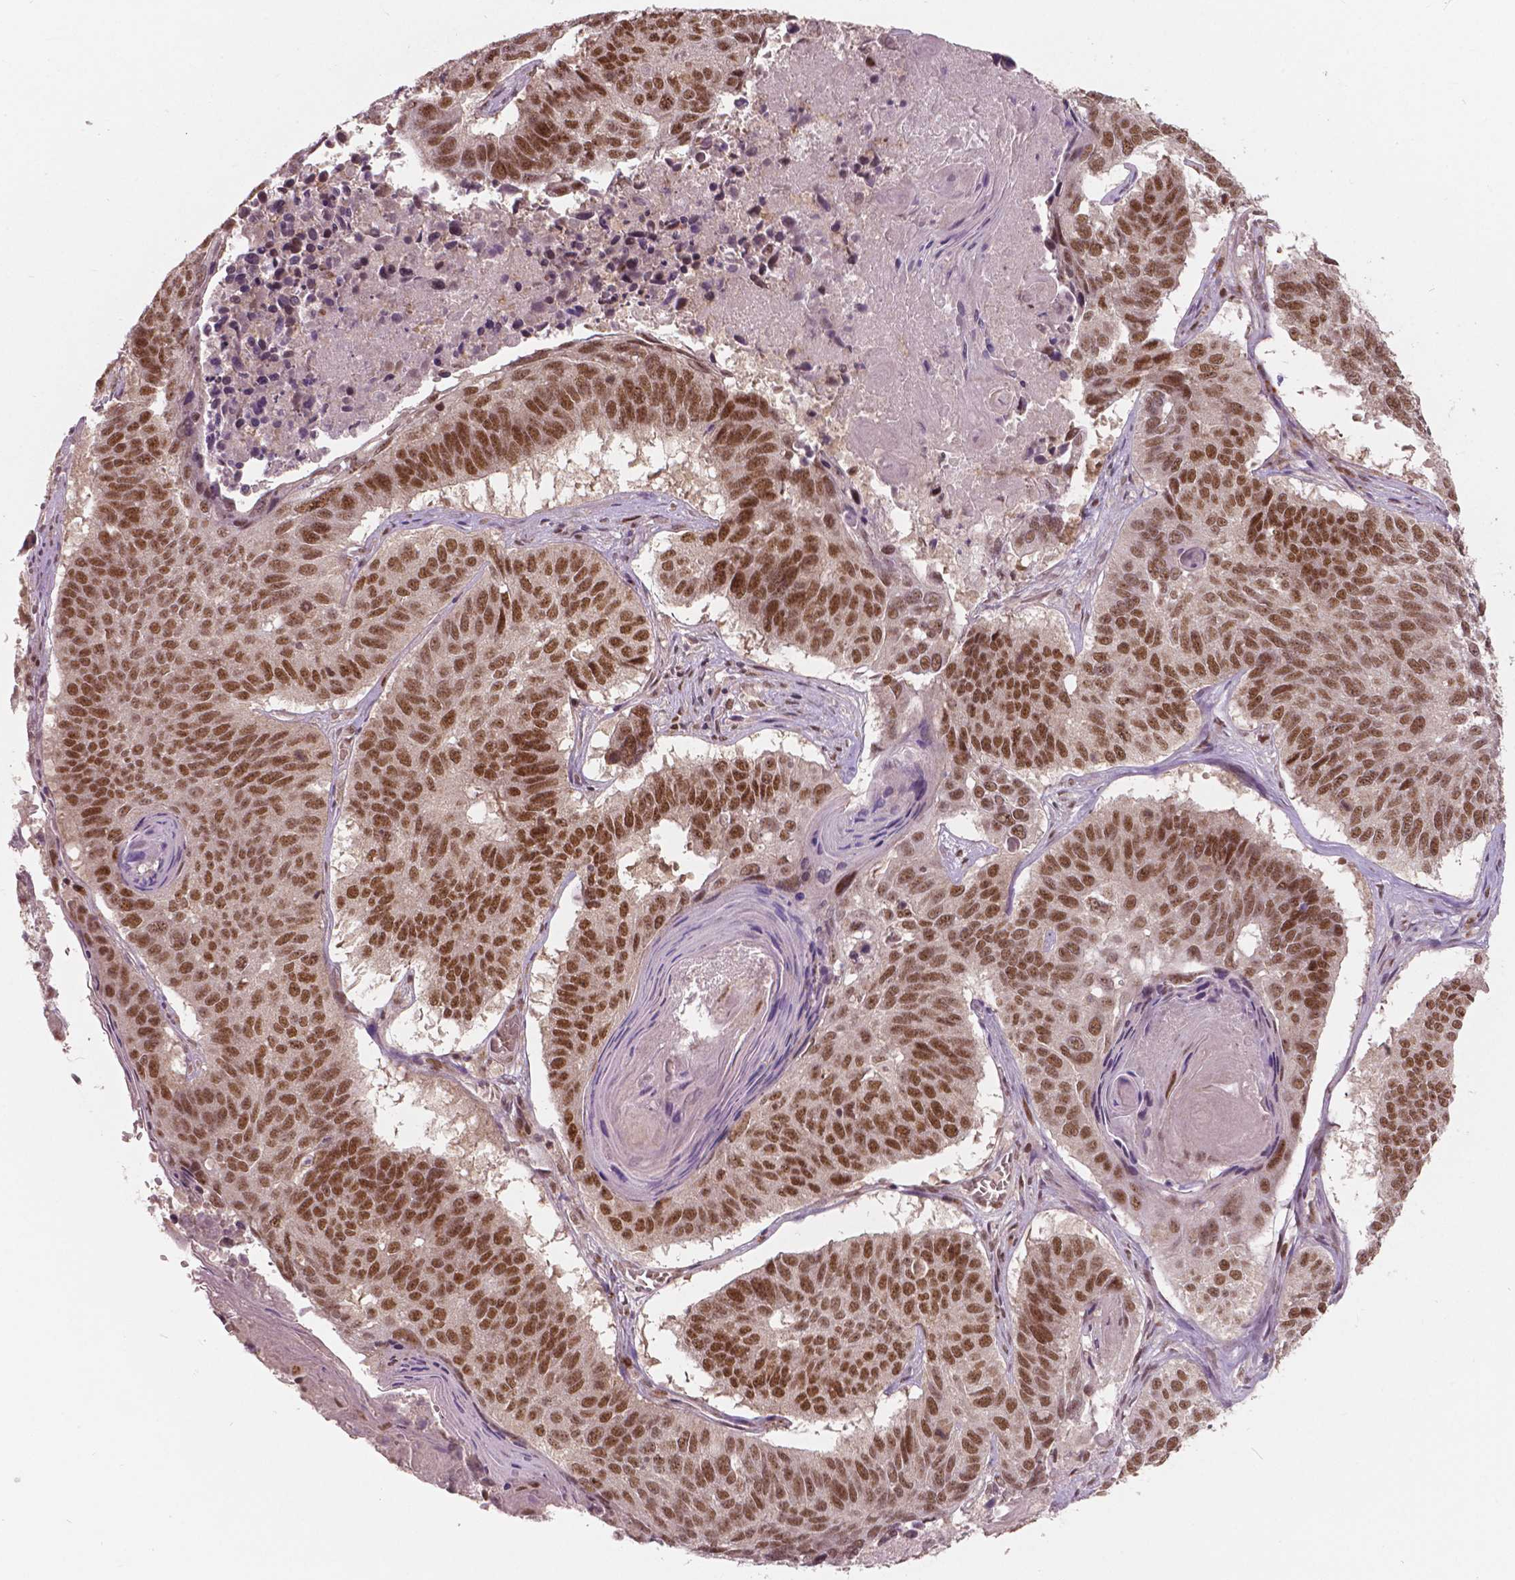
{"staining": {"intensity": "moderate", "quantity": ">75%", "location": "nuclear"}, "tissue": "lung cancer", "cell_type": "Tumor cells", "image_type": "cancer", "snomed": [{"axis": "morphology", "description": "Squamous cell carcinoma, NOS"}, {"axis": "topography", "description": "Lung"}], "caption": "A micrograph of human lung squamous cell carcinoma stained for a protein demonstrates moderate nuclear brown staining in tumor cells.", "gene": "NSD2", "patient": {"sex": "male", "age": 73}}